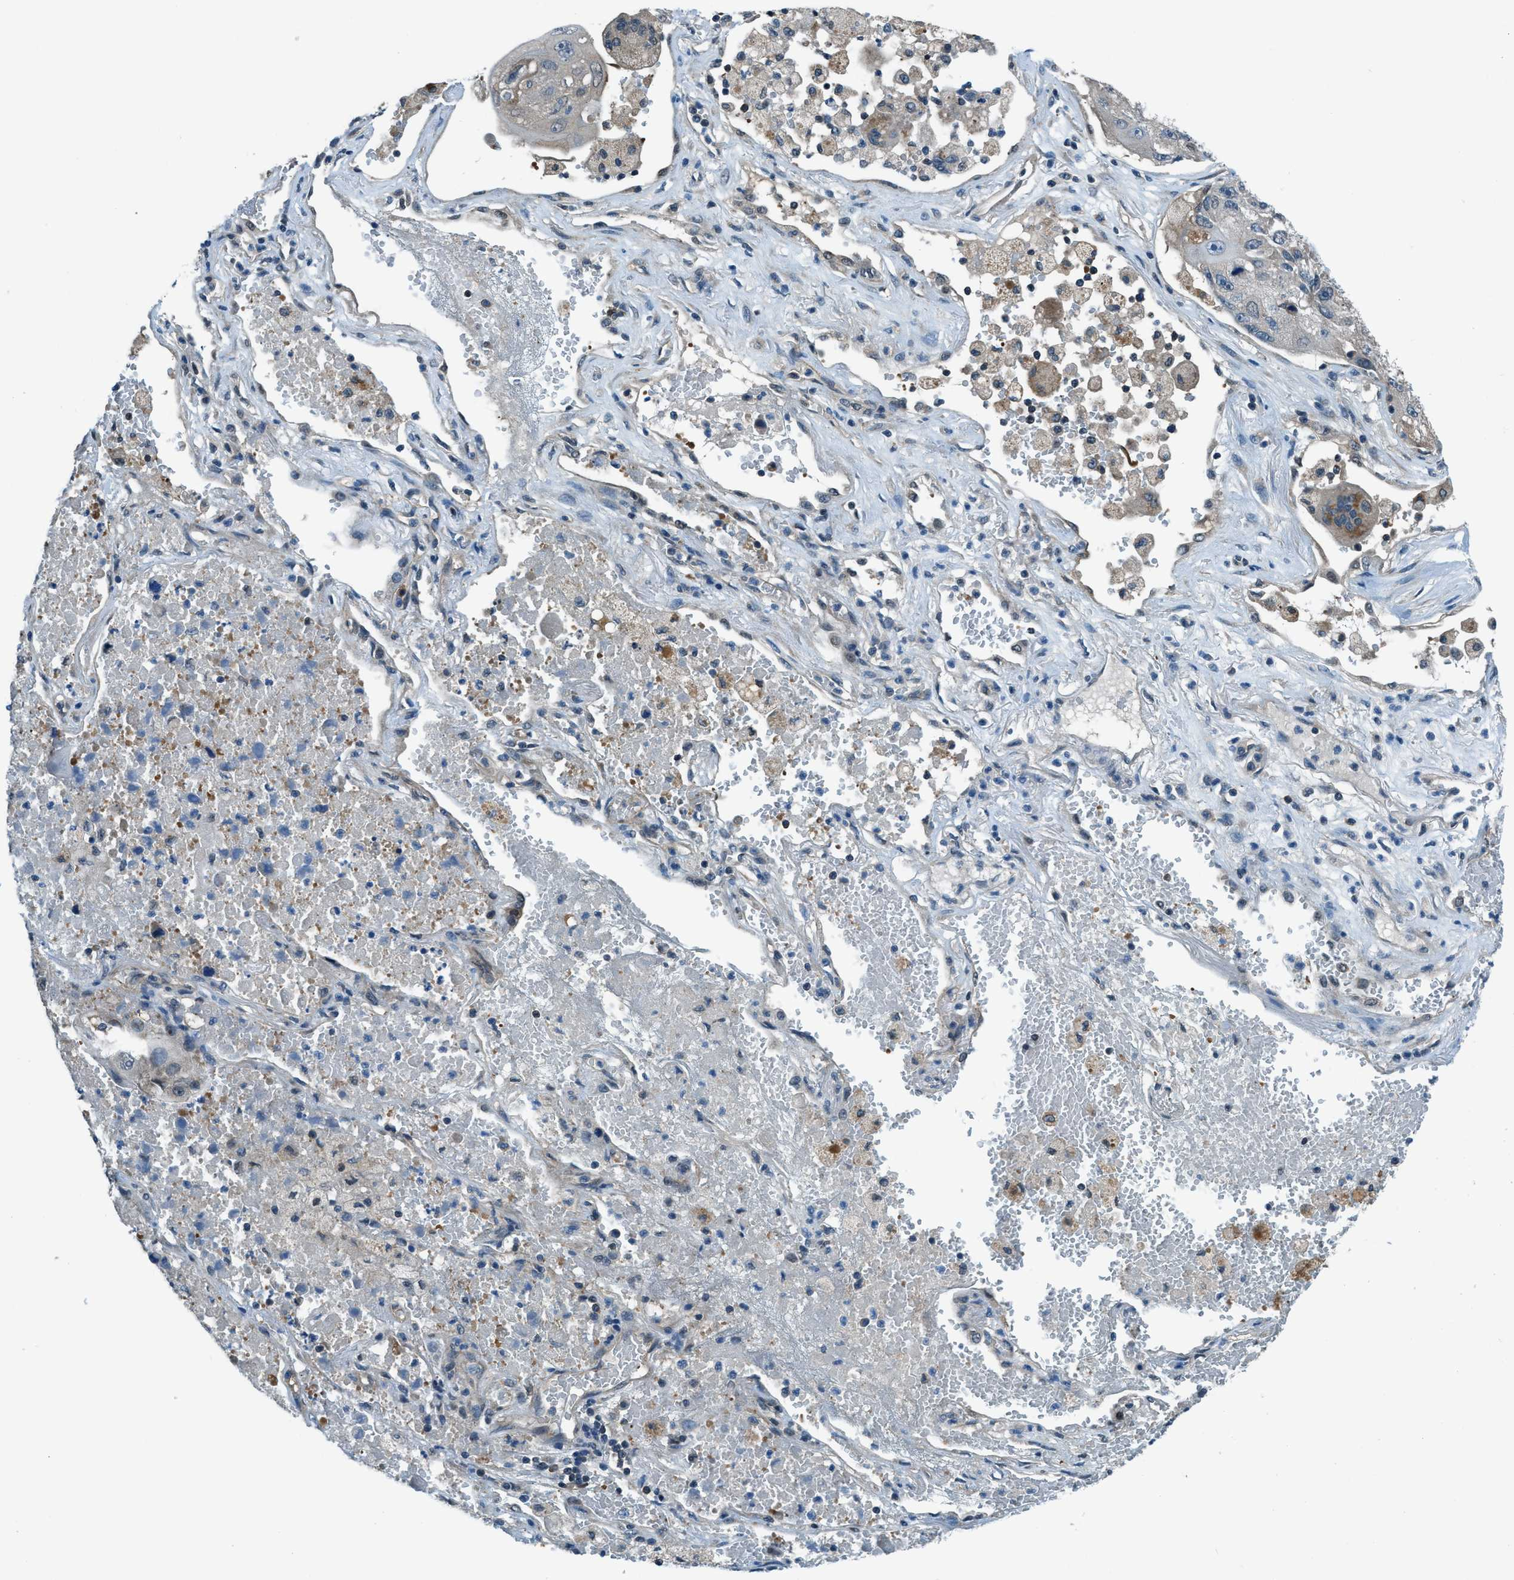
{"staining": {"intensity": "negative", "quantity": "none", "location": "none"}, "tissue": "lung cancer", "cell_type": "Tumor cells", "image_type": "cancer", "snomed": [{"axis": "morphology", "description": "Squamous cell carcinoma, NOS"}, {"axis": "topography", "description": "Lung"}], "caption": "Immunohistochemical staining of human lung squamous cell carcinoma reveals no significant positivity in tumor cells.", "gene": "HEBP2", "patient": {"sex": "male", "age": 61}}